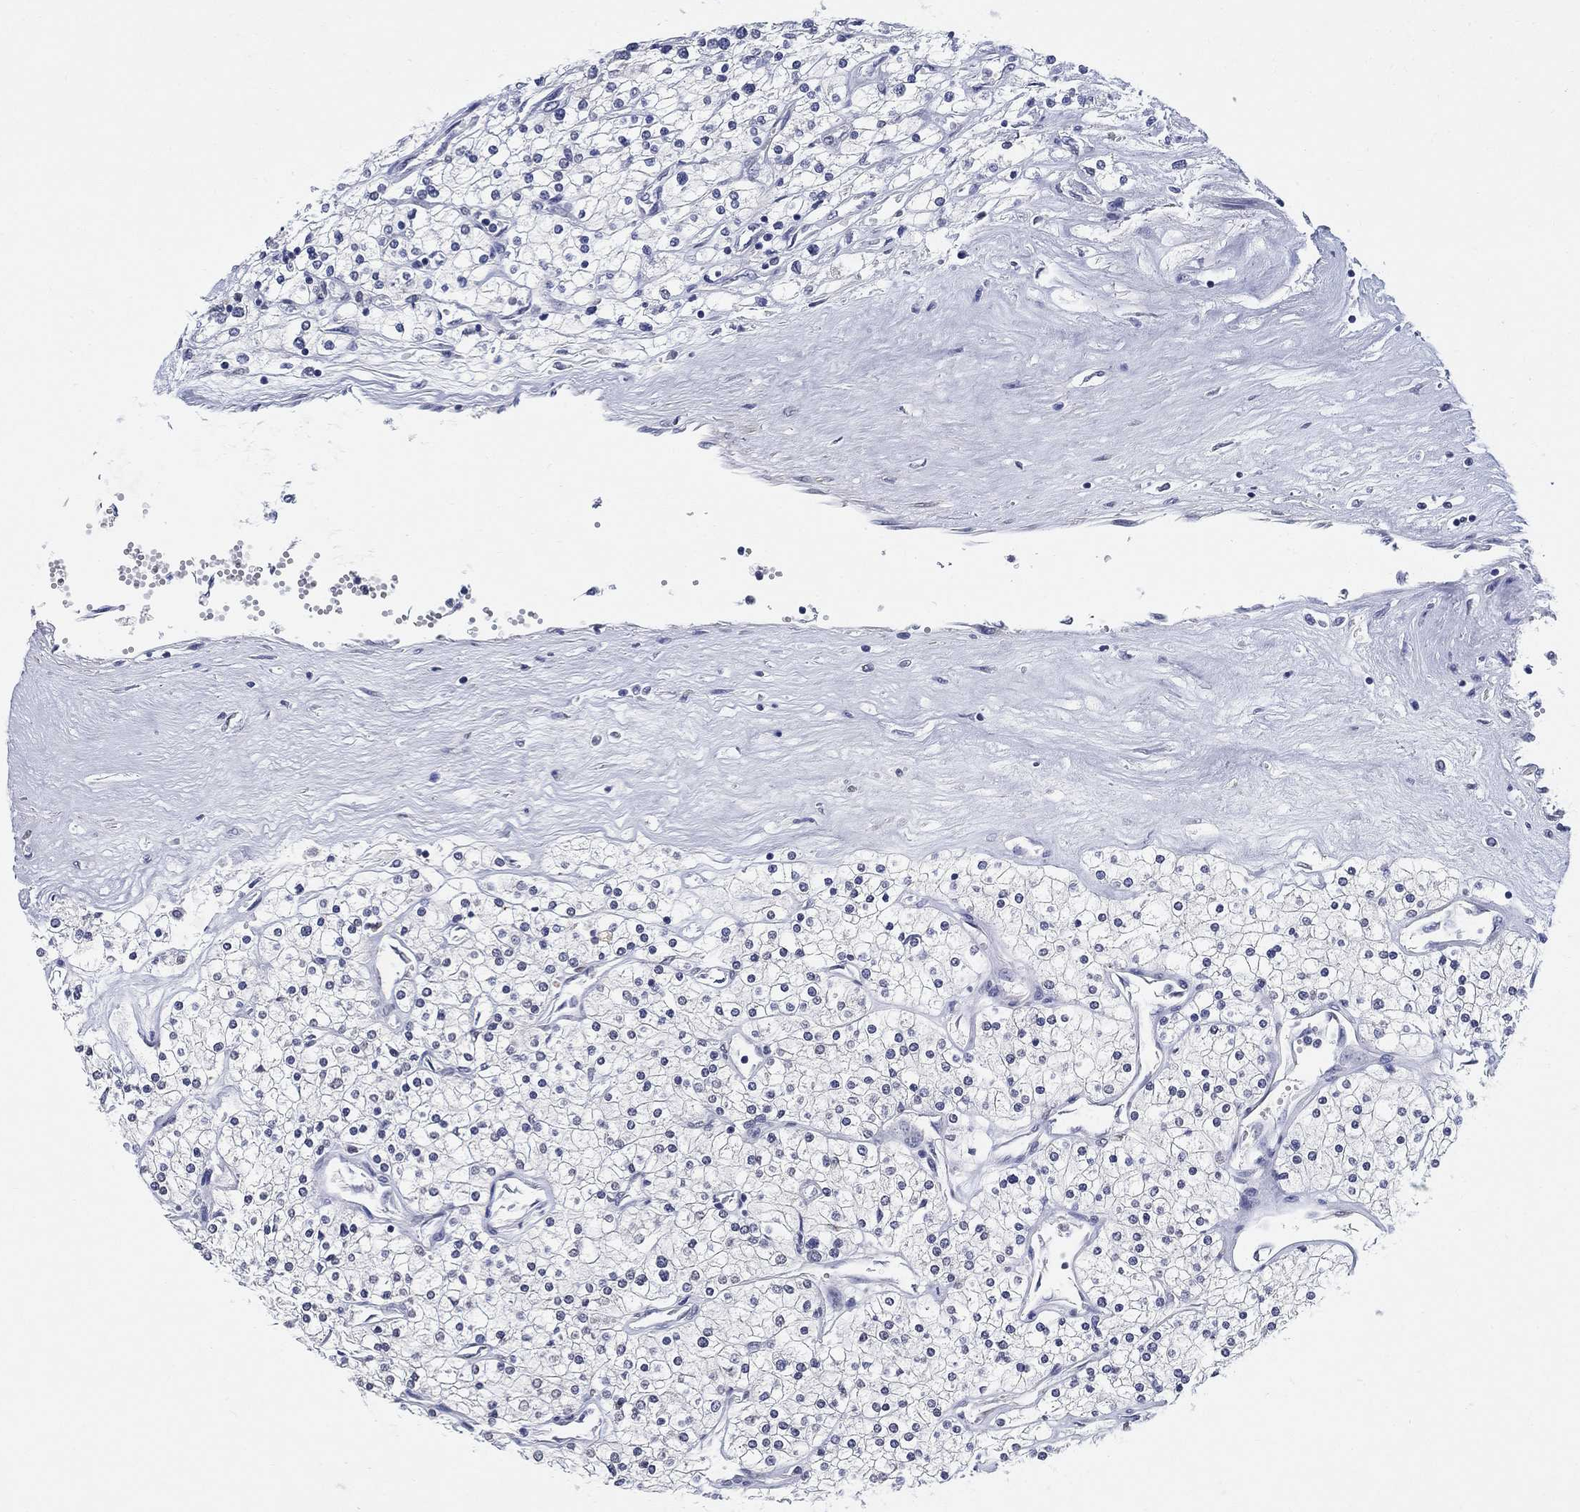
{"staining": {"intensity": "negative", "quantity": "none", "location": "none"}, "tissue": "renal cancer", "cell_type": "Tumor cells", "image_type": "cancer", "snomed": [{"axis": "morphology", "description": "Adenocarcinoma, NOS"}, {"axis": "topography", "description": "Kidney"}], "caption": "DAB (3,3'-diaminobenzidine) immunohistochemical staining of adenocarcinoma (renal) displays no significant expression in tumor cells.", "gene": "OTUB2", "patient": {"sex": "male", "age": 80}}